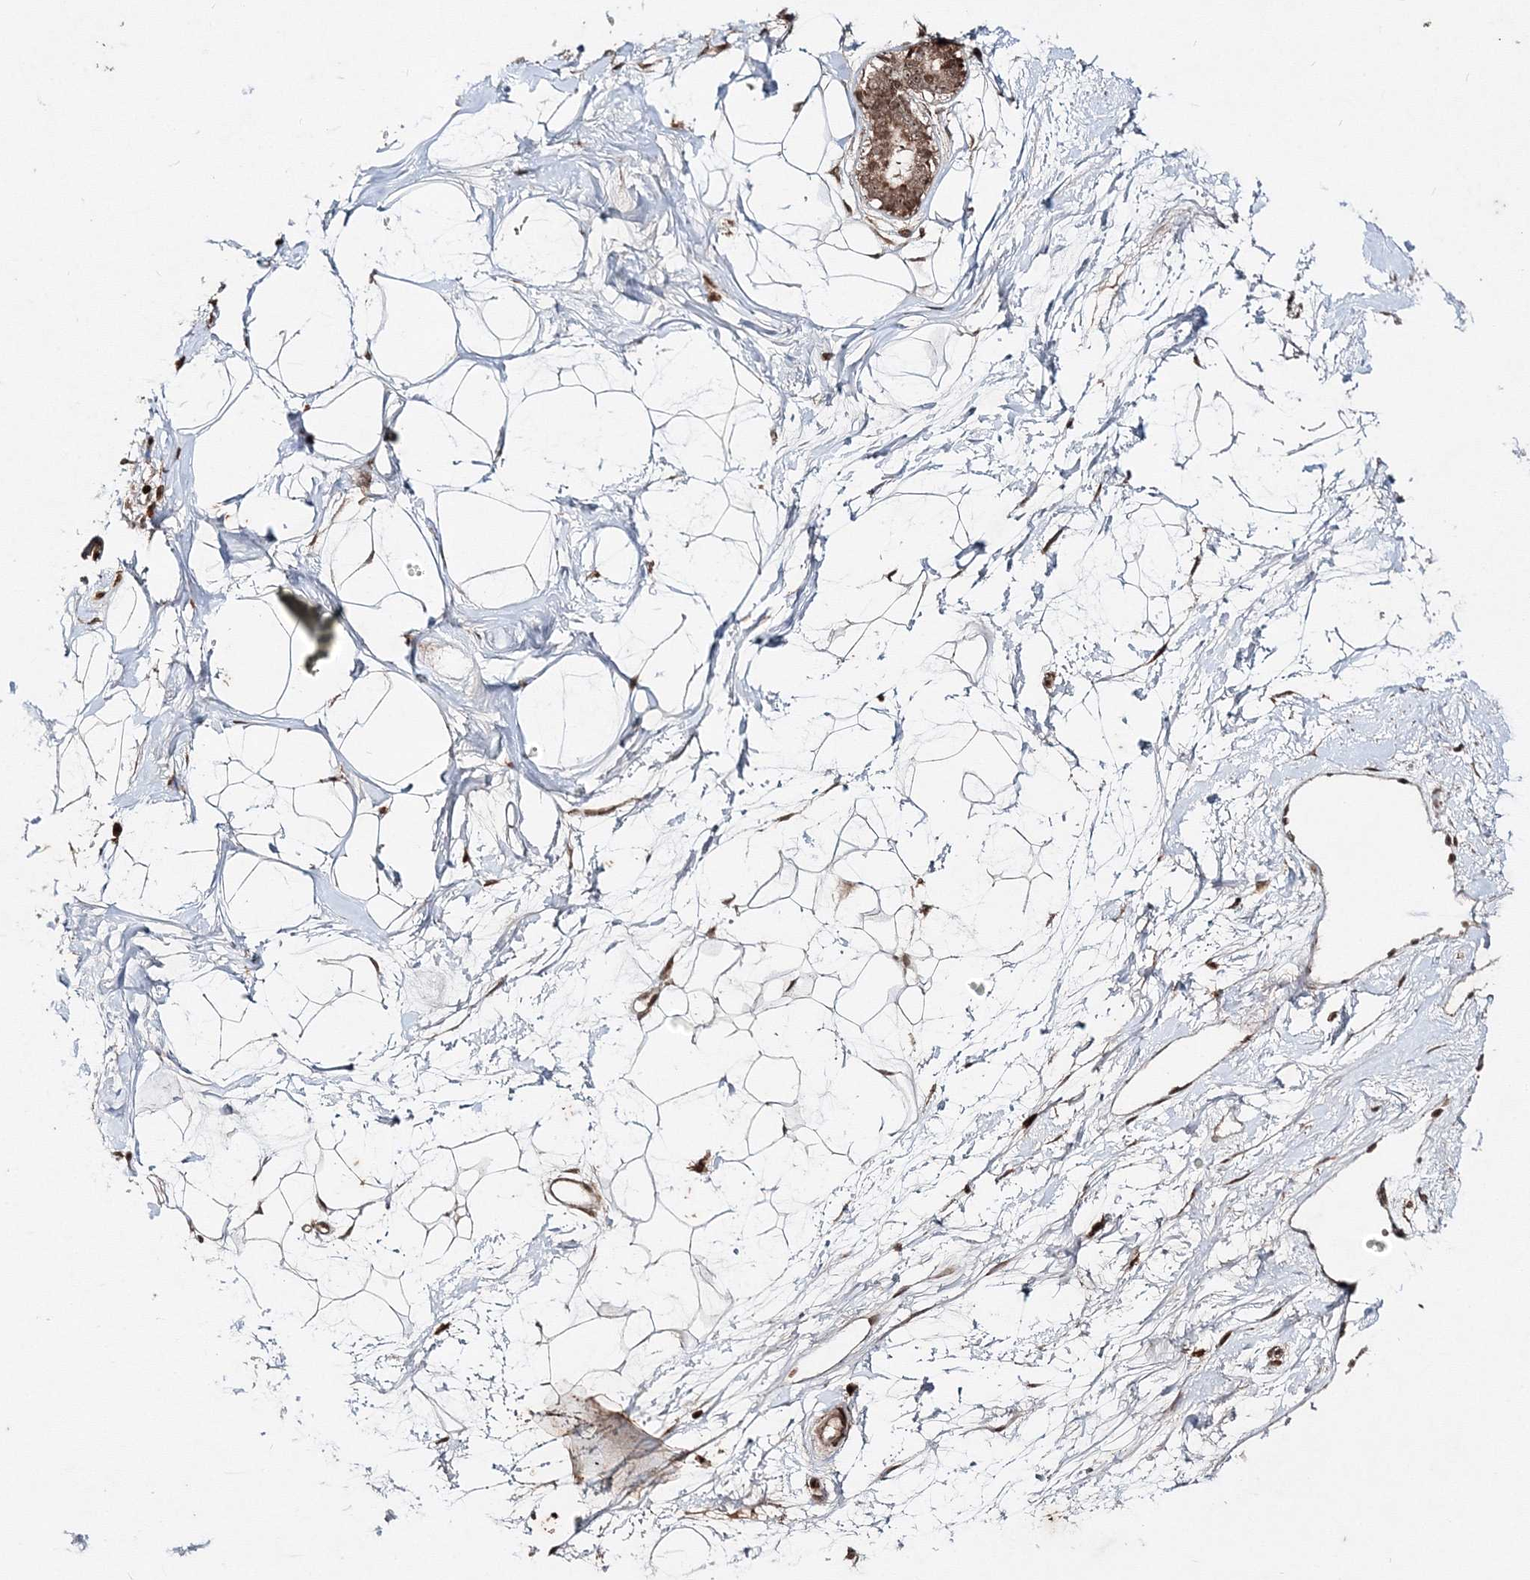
{"staining": {"intensity": "moderate", "quantity": "25%-75%", "location": "cytoplasmic/membranous,nuclear"}, "tissue": "breast", "cell_type": "Adipocytes", "image_type": "normal", "snomed": [{"axis": "morphology", "description": "Normal tissue, NOS"}, {"axis": "topography", "description": "Breast"}], "caption": "A high-resolution photomicrograph shows immunohistochemistry staining of unremarkable breast, which displays moderate cytoplasmic/membranous,nuclear positivity in about 25%-75% of adipocytes.", "gene": "CARM1", "patient": {"sex": "female", "age": 45}}